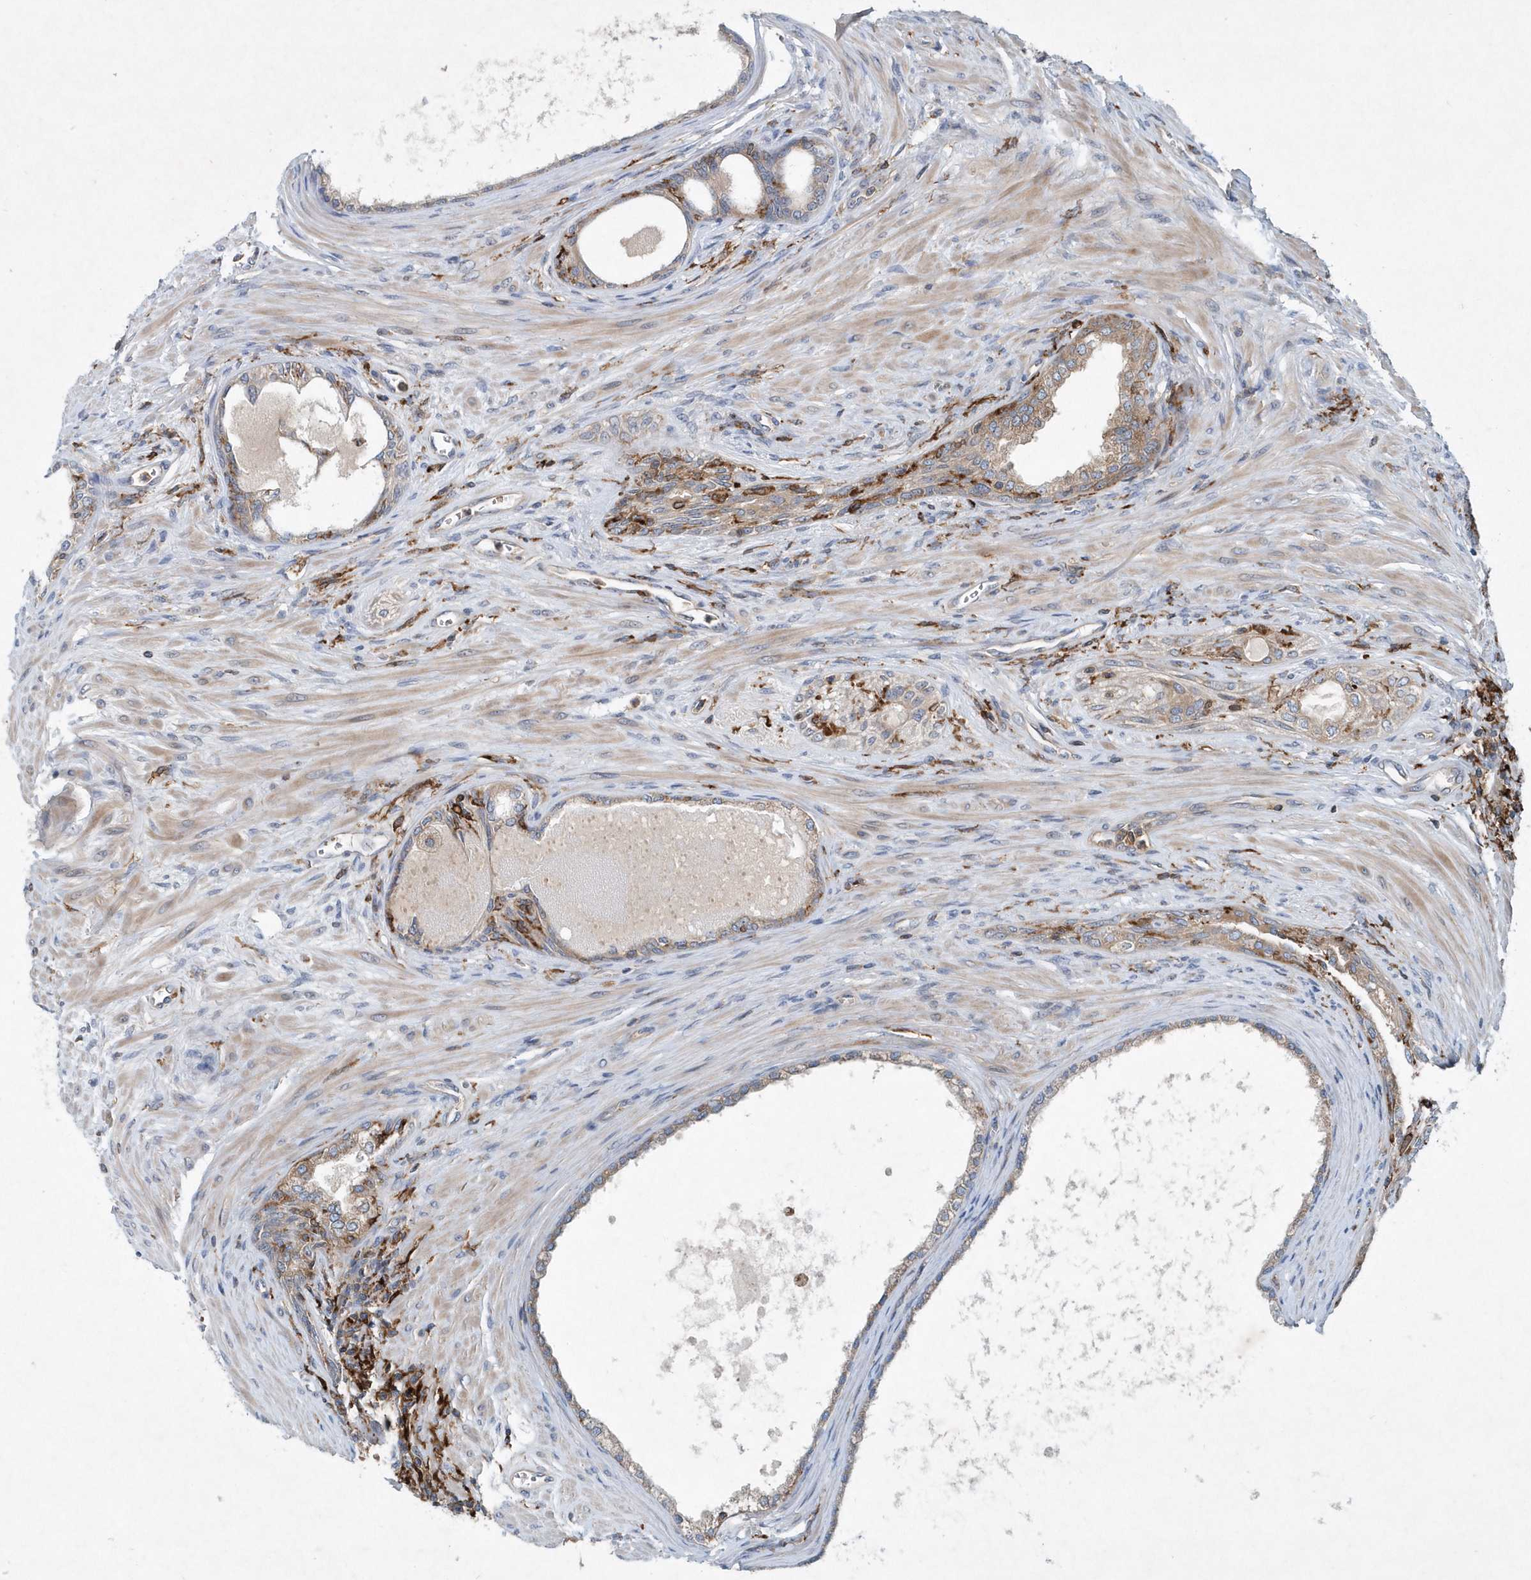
{"staining": {"intensity": "moderate", "quantity": ">75%", "location": "cytoplasmic/membranous"}, "tissue": "prostate cancer", "cell_type": "Tumor cells", "image_type": "cancer", "snomed": [{"axis": "morphology", "description": "Normal tissue, NOS"}, {"axis": "morphology", "description": "Adenocarcinoma, Low grade"}, {"axis": "topography", "description": "Prostate"}, {"axis": "topography", "description": "Peripheral nerve tissue"}], "caption": "A brown stain shows moderate cytoplasmic/membranous positivity of a protein in human prostate low-grade adenocarcinoma tumor cells.", "gene": "P2RY10", "patient": {"sex": "male", "age": 71}}